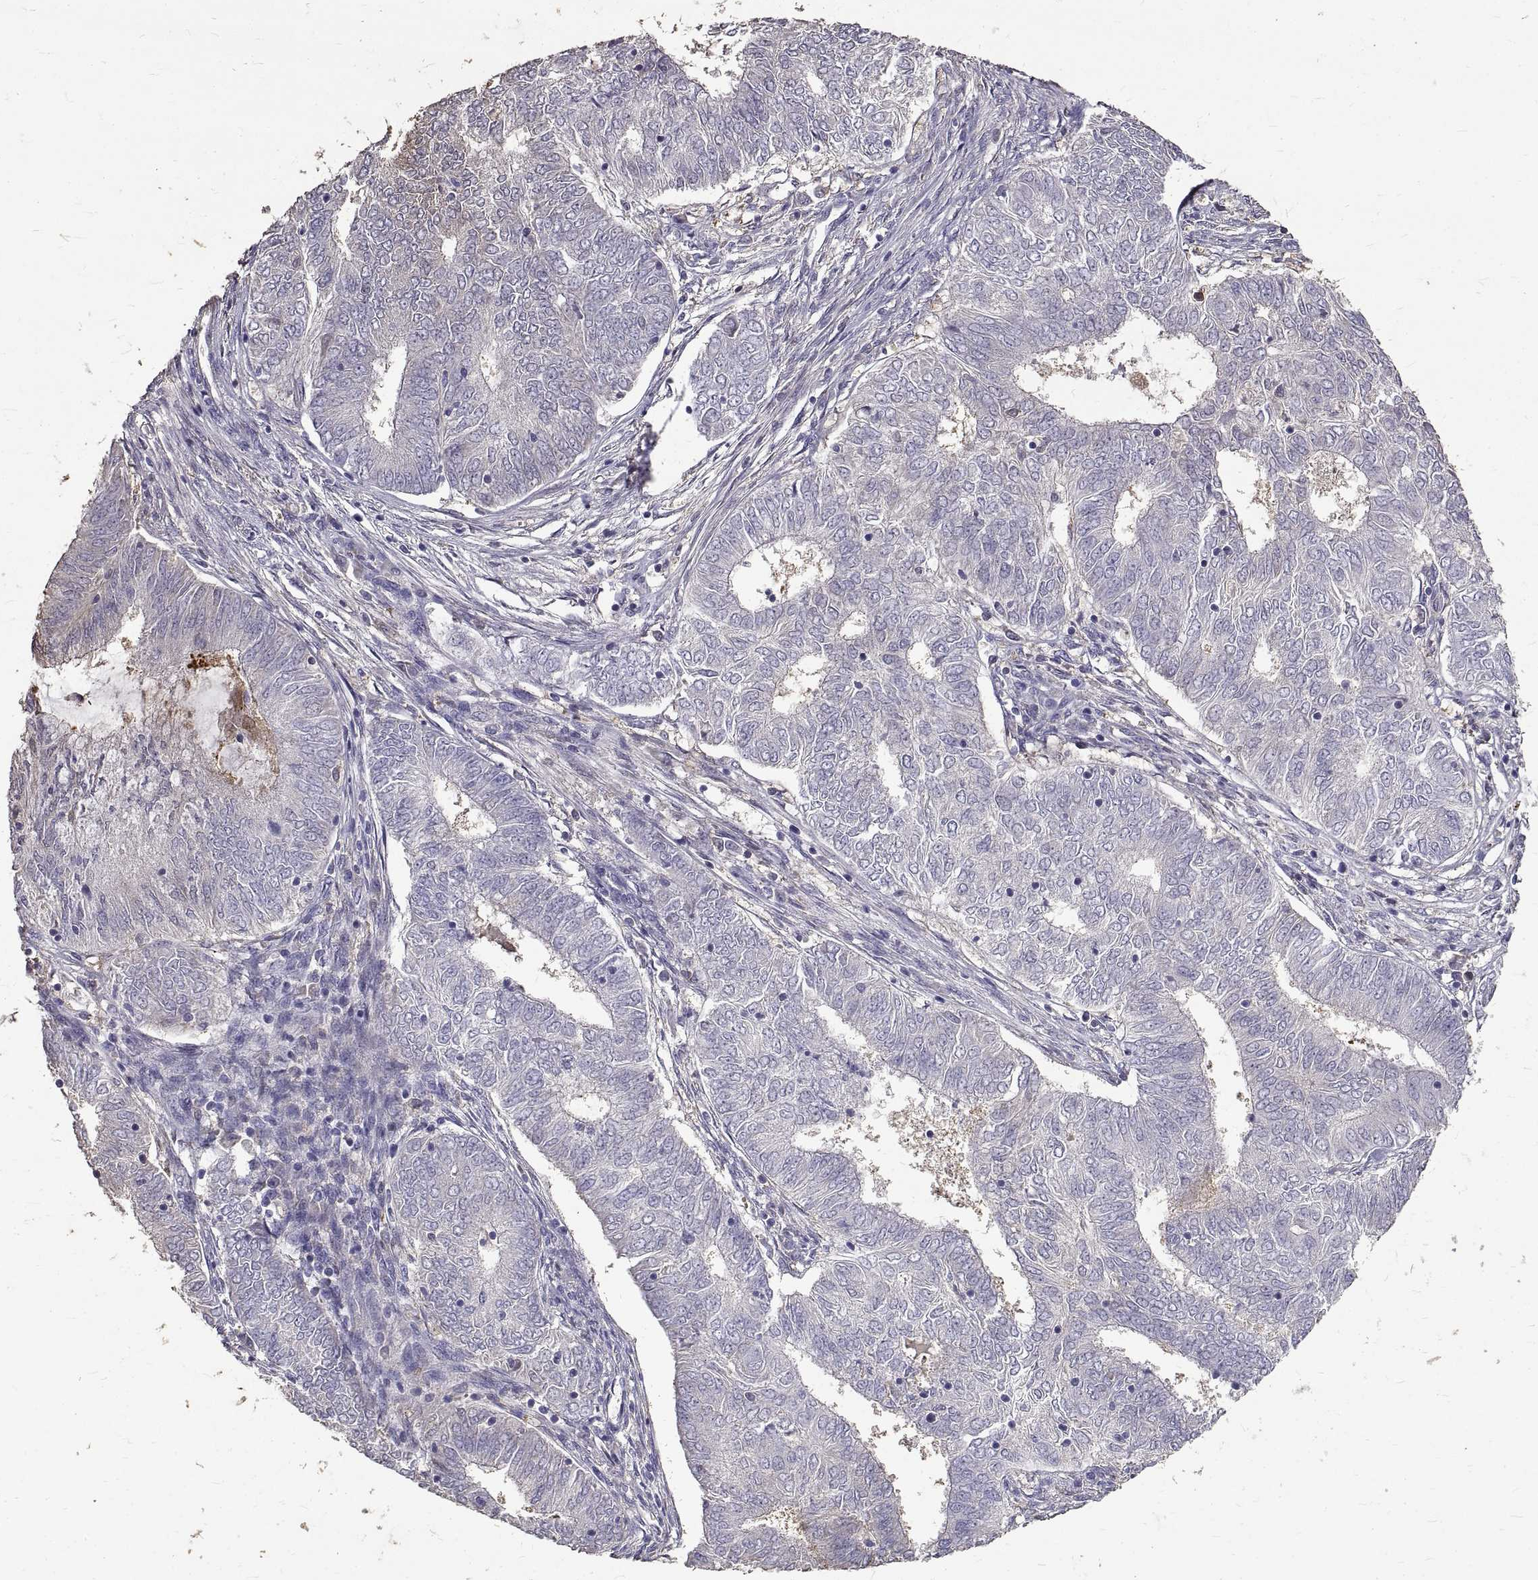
{"staining": {"intensity": "negative", "quantity": "none", "location": "none"}, "tissue": "endometrial cancer", "cell_type": "Tumor cells", "image_type": "cancer", "snomed": [{"axis": "morphology", "description": "Adenocarcinoma, NOS"}, {"axis": "topography", "description": "Endometrium"}], "caption": "Histopathology image shows no protein expression in tumor cells of adenocarcinoma (endometrial) tissue. (Stains: DAB (3,3'-diaminobenzidine) immunohistochemistry with hematoxylin counter stain, Microscopy: brightfield microscopy at high magnification).", "gene": "PEA15", "patient": {"sex": "female", "age": 62}}